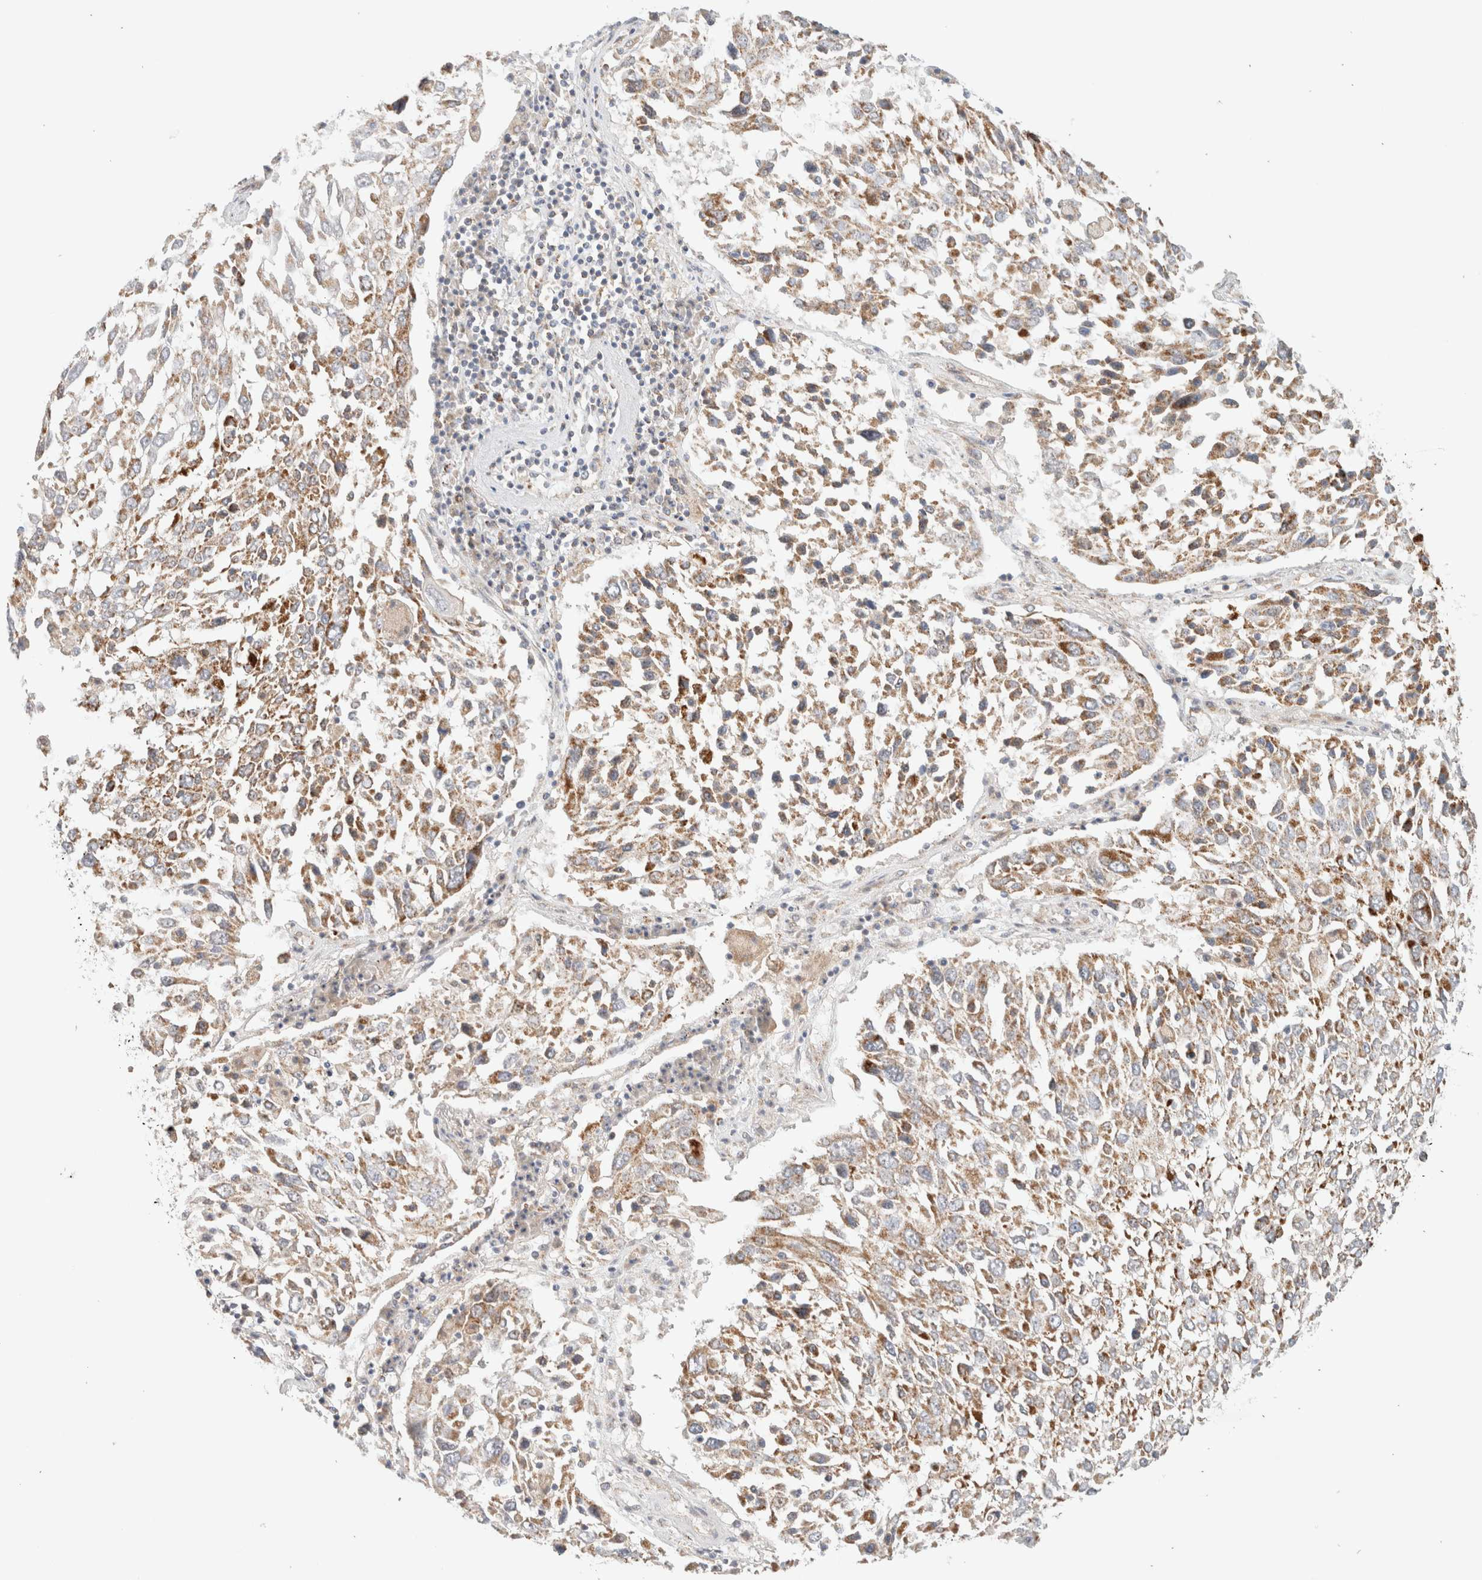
{"staining": {"intensity": "moderate", "quantity": ">75%", "location": "cytoplasmic/membranous"}, "tissue": "lung cancer", "cell_type": "Tumor cells", "image_type": "cancer", "snomed": [{"axis": "morphology", "description": "Squamous cell carcinoma, NOS"}, {"axis": "topography", "description": "Lung"}], "caption": "Lung squamous cell carcinoma tissue shows moderate cytoplasmic/membranous positivity in approximately >75% of tumor cells Nuclei are stained in blue.", "gene": "MRM3", "patient": {"sex": "male", "age": 65}}